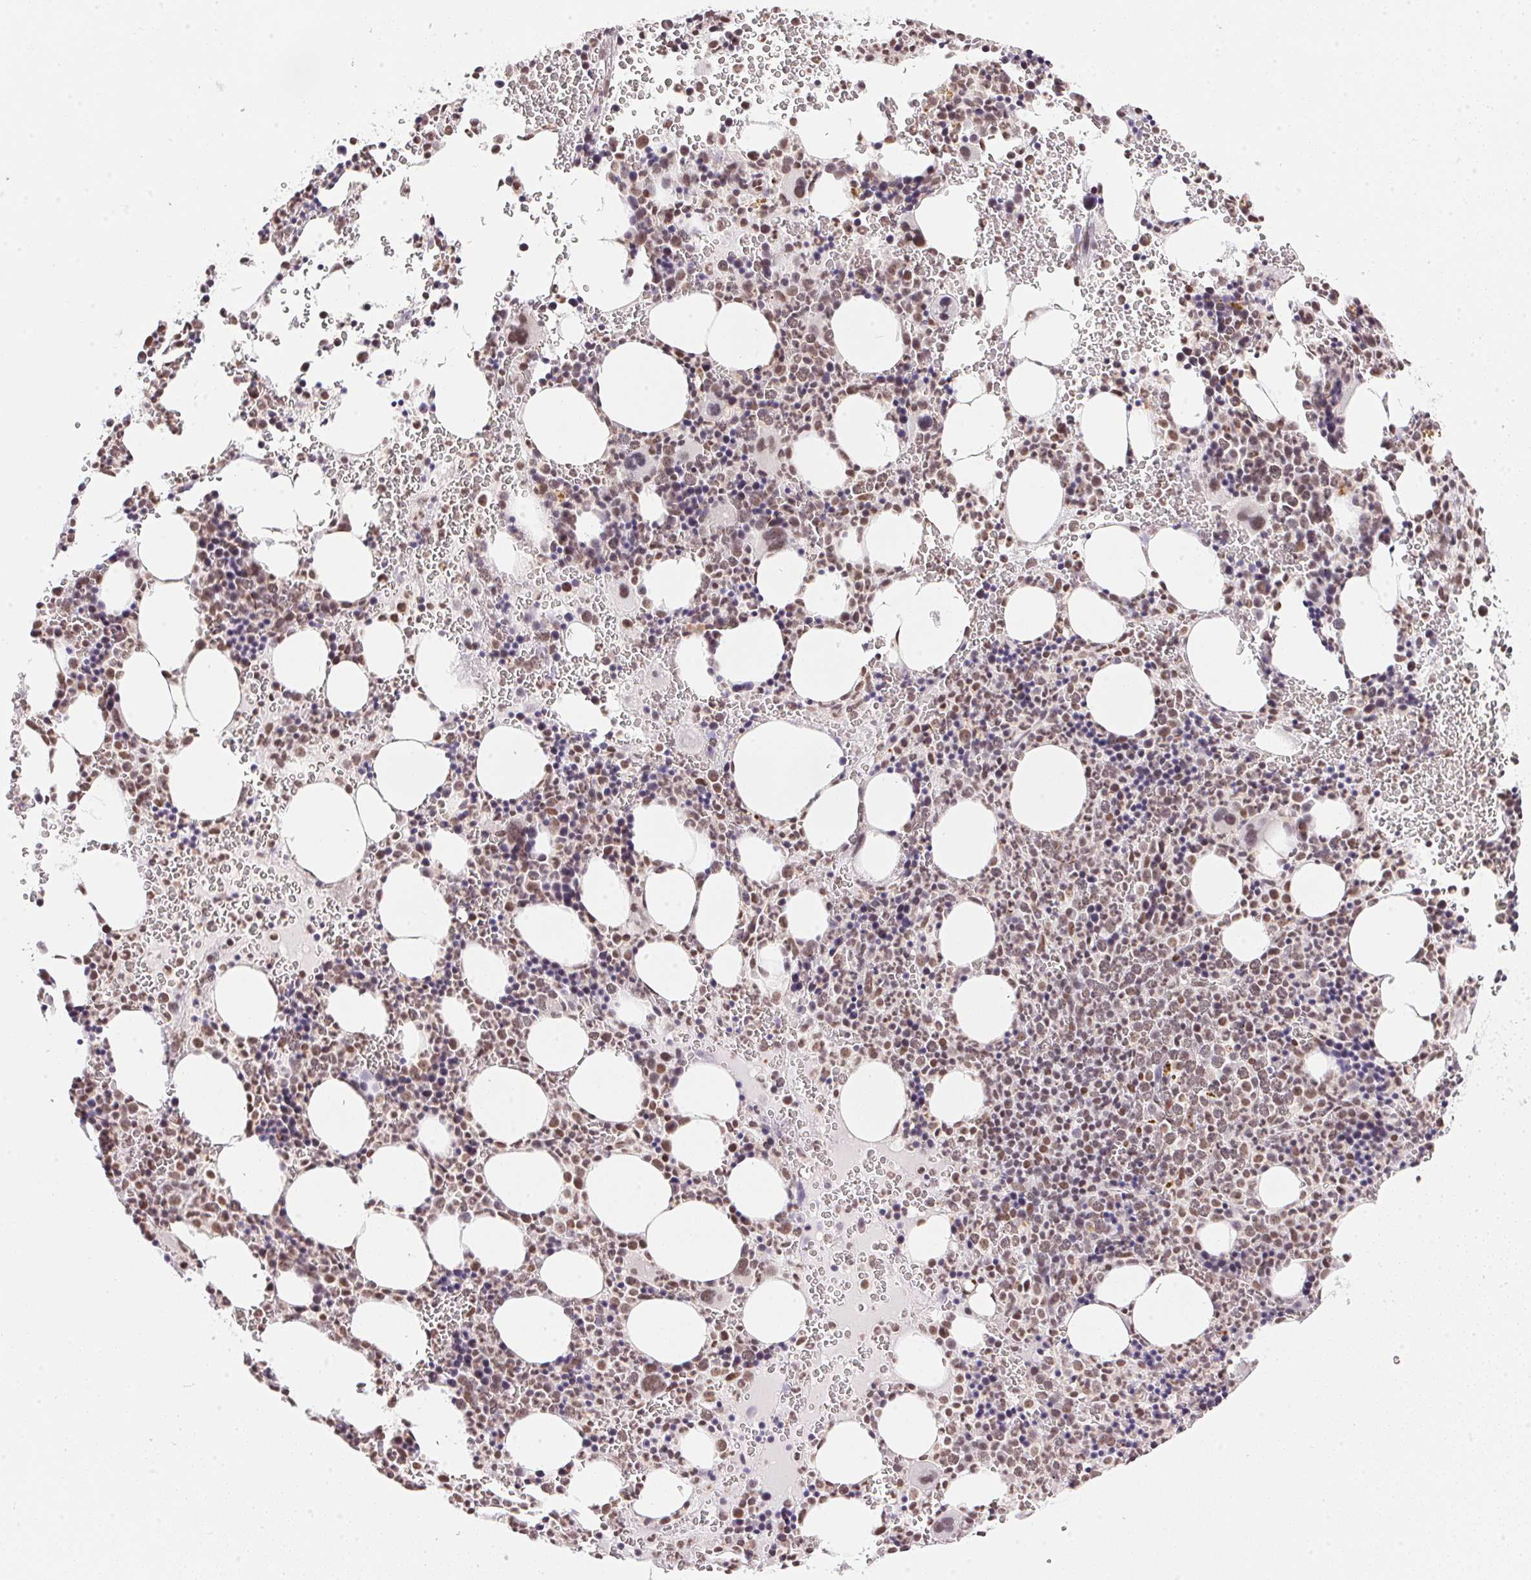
{"staining": {"intensity": "moderate", "quantity": ">75%", "location": "nuclear"}, "tissue": "bone marrow", "cell_type": "Hematopoietic cells", "image_type": "normal", "snomed": [{"axis": "morphology", "description": "Normal tissue, NOS"}, {"axis": "topography", "description": "Bone marrow"}], "caption": "Immunohistochemistry micrograph of benign bone marrow: bone marrow stained using immunohistochemistry exhibits medium levels of moderate protein expression localized specifically in the nuclear of hematopoietic cells, appearing as a nuclear brown color.", "gene": "NFE2L1", "patient": {"sex": "male", "age": 63}}